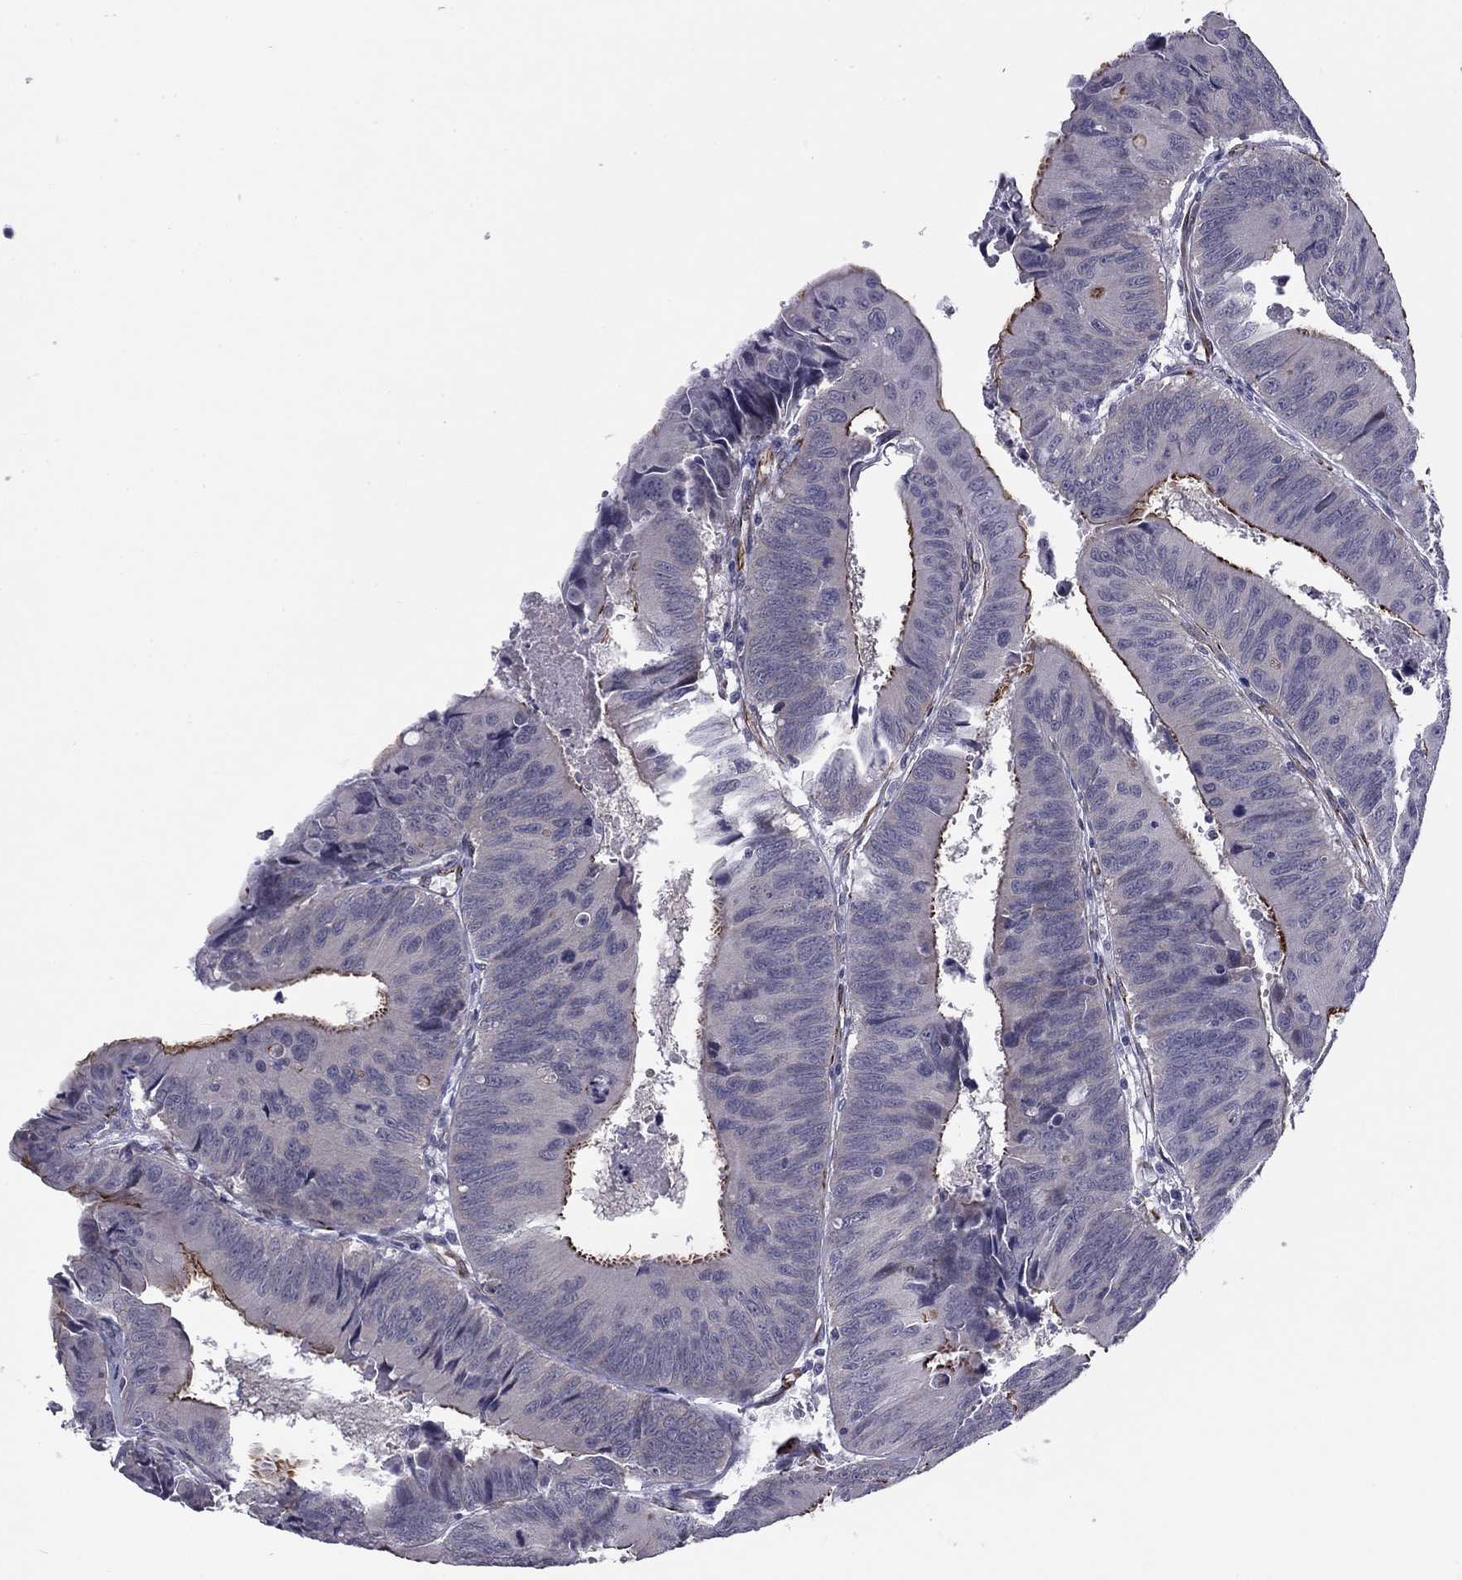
{"staining": {"intensity": "moderate", "quantity": "<25%", "location": "cytoplasmic/membranous"}, "tissue": "colorectal cancer", "cell_type": "Tumor cells", "image_type": "cancer", "snomed": [{"axis": "morphology", "description": "Adenocarcinoma, NOS"}, {"axis": "topography", "description": "Rectum"}], "caption": "Immunohistochemistry image of colorectal cancer stained for a protein (brown), which demonstrates low levels of moderate cytoplasmic/membranous staining in about <25% of tumor cells.", "gene": "ANKS4B", "patient": {"sex": "male", "age": 67}}